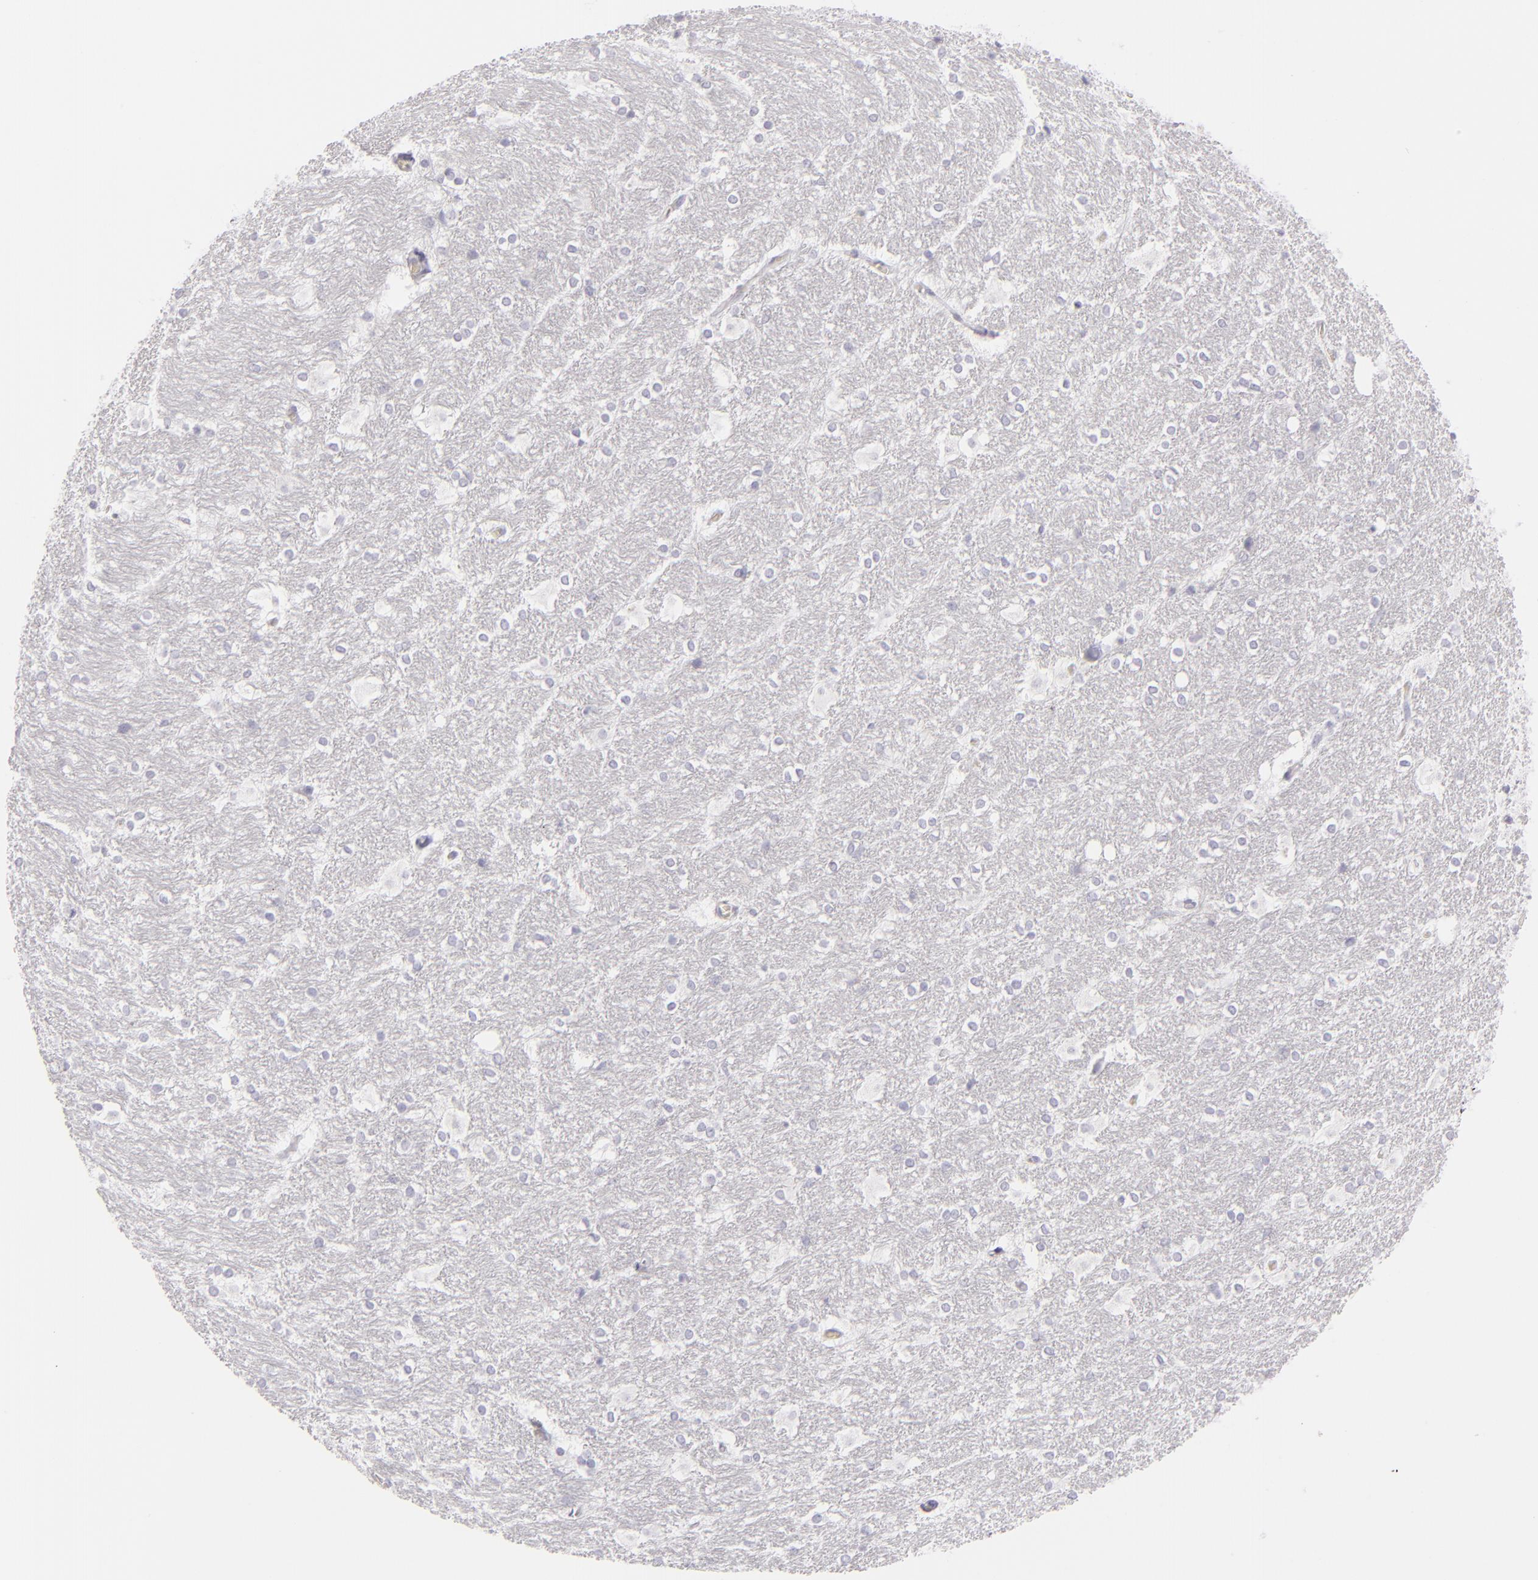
{"staining": {"intensity": "negative", "quantity": "none", "location": "none"}, "tissue": "hippocampus", "cell_type": "Glial cells", "image_type": "normal", "snomed": [{"axis": "morphology", "description": "Normal tissue, NOS"}, {"axis": "topography", "description": "Hippocampus"}], "caption": "DAB immunohistochemical staining of normal human hippocampus displays no significant positivity in glial cells.", "gene": "FLG", "patient": {"sex": "female", "age": 19}}